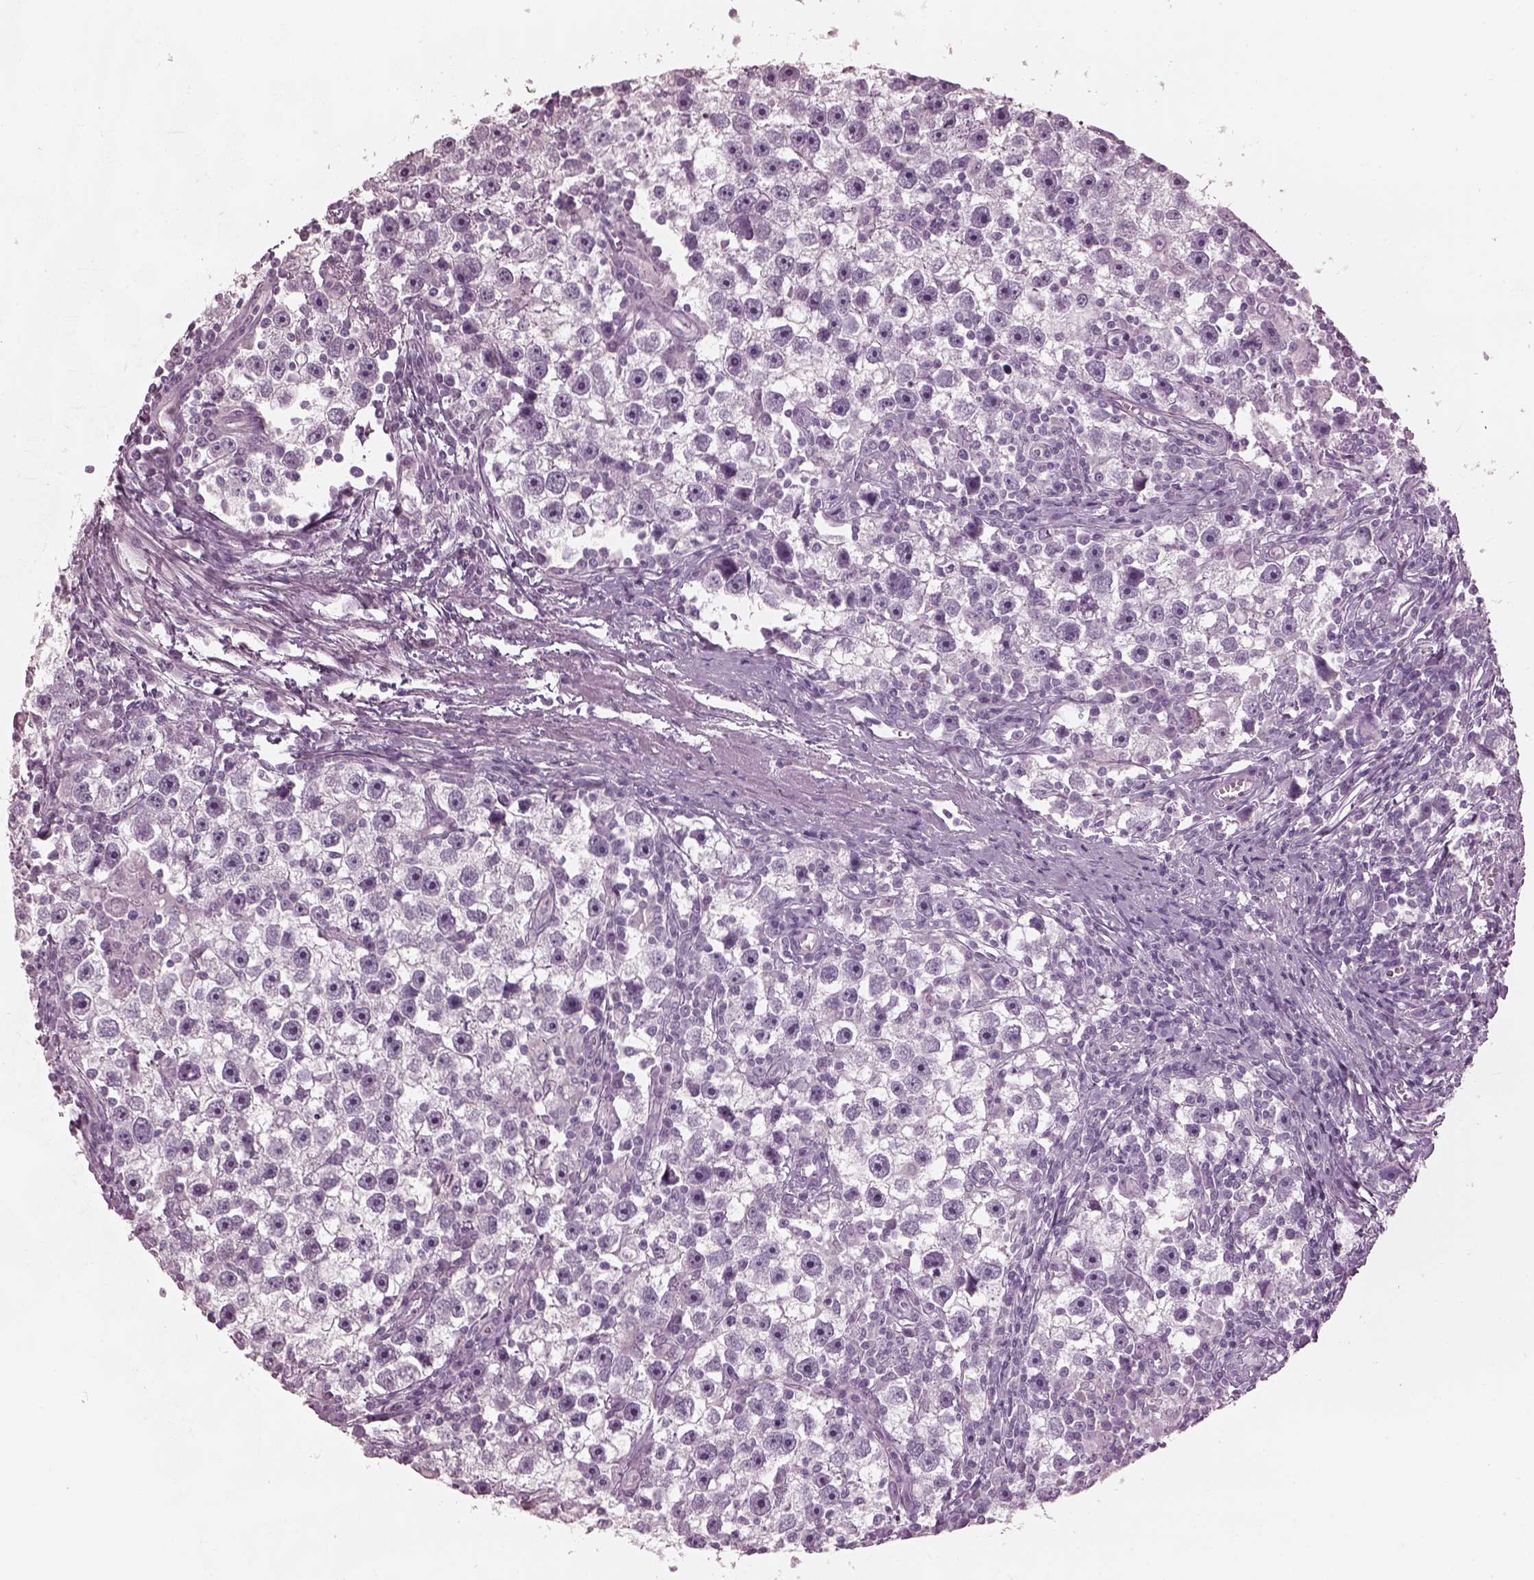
{"staining": {"intensity": "negative", "quantity": "none", "location": "none"}, "tissue": "testis cancer", "cell_type": "Tumor cells", "image_type": "cancer", "snomed": [{"axis": "morphology", "description": "Seminoma, NOS"}, {"axis": "topography", "description": "Testis"}], "caption": "Tumor cells are negative for protein expression in human seminoma (testis). (Immunohistochemistry, brightfield microscopy, high magnification).", "gene": "FABP9", "patient": {"sex": "male", "age": 30}}